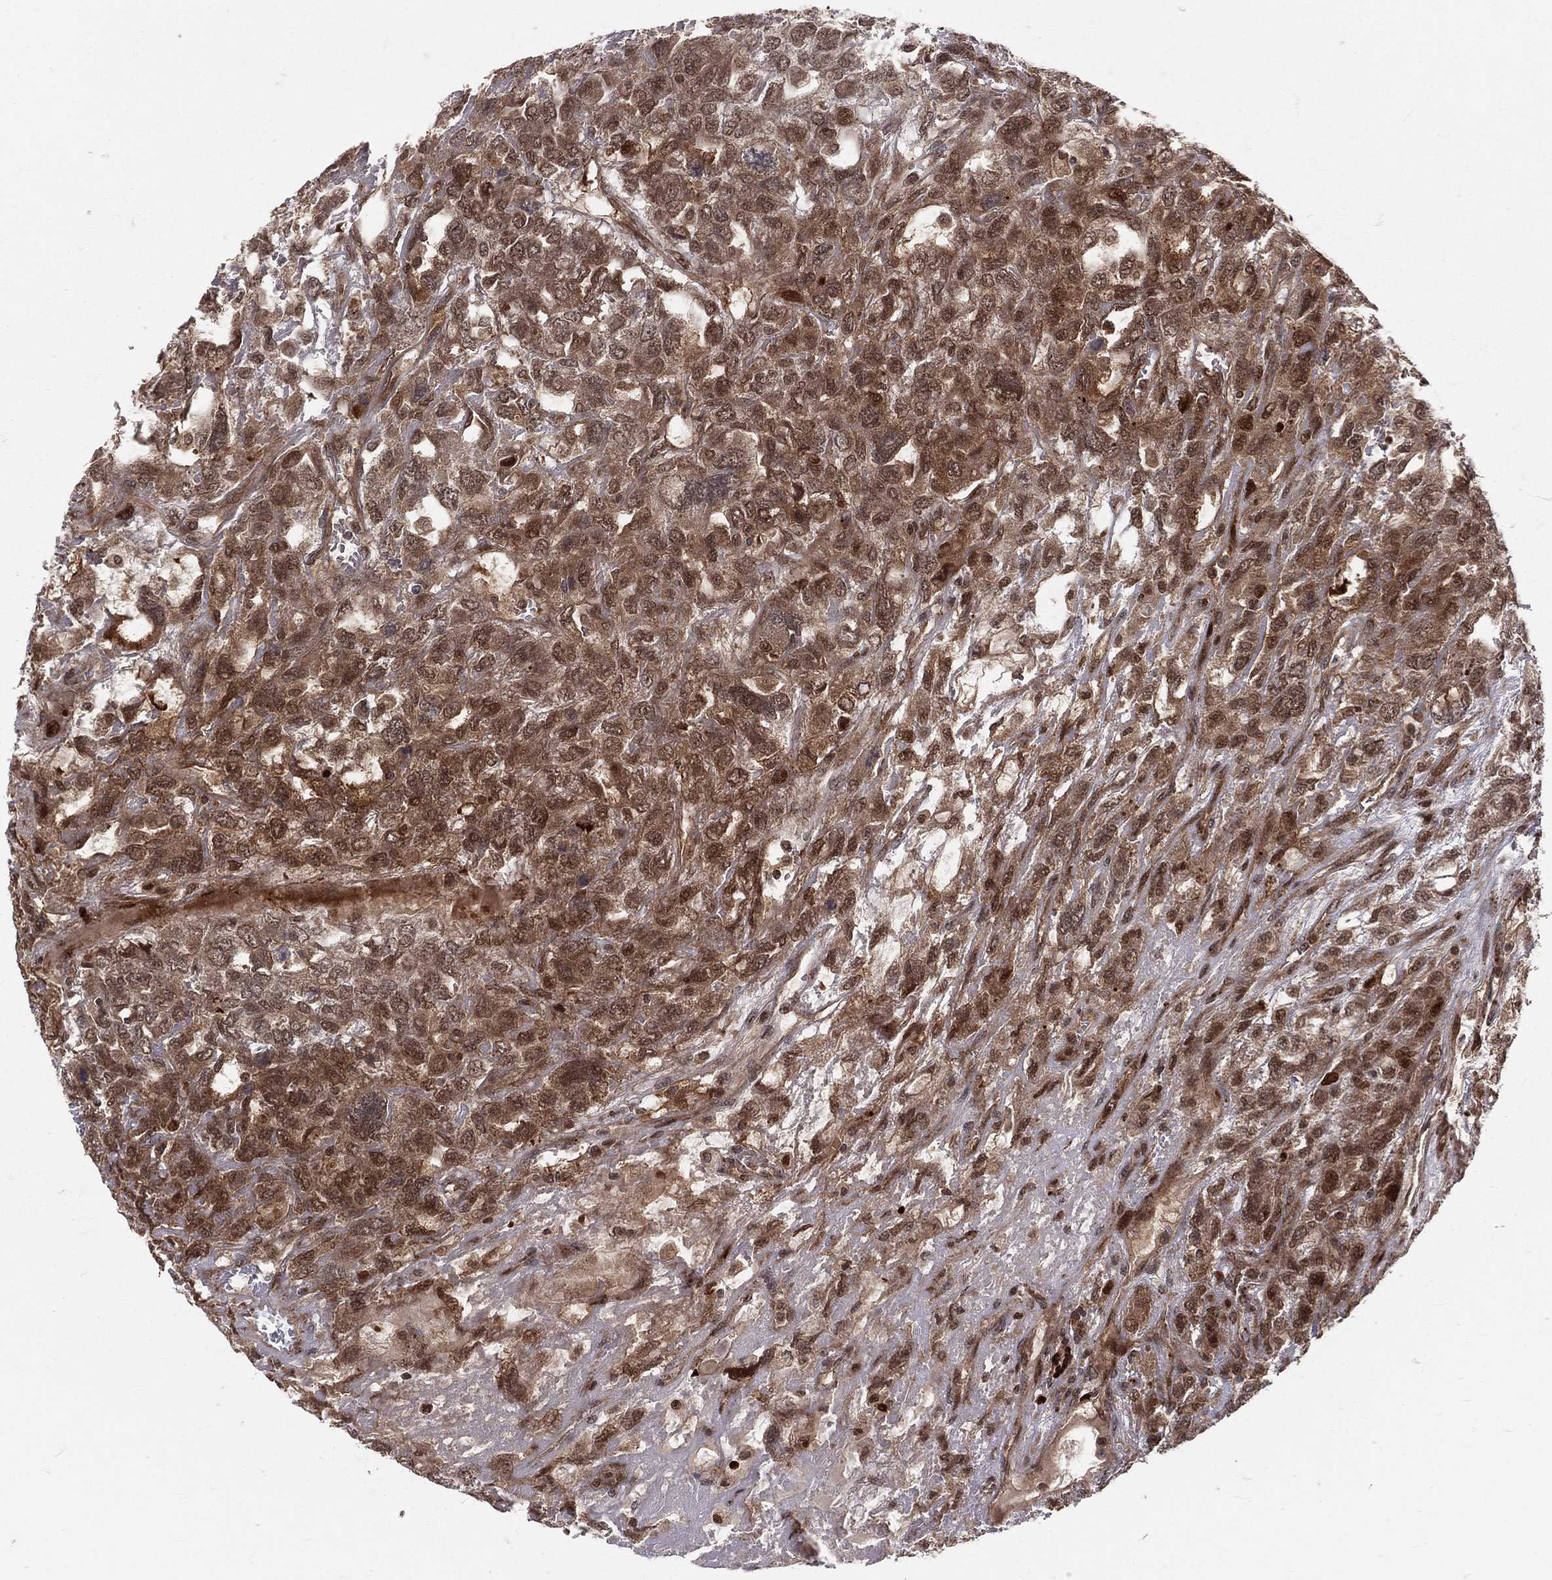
{"staining": {"intensity": "strong", "quantity": ">75%", "location": "cytoplasmic/membranous,nuclear"}, "tissue": "testis cancer", "cell_type": "Tumor cells", "image_type": "cancer", "snomed": [{"axis": "morphology", "description": "Seminoma, NOS"}, {"axis": "topography", "description": "Testis"}], "caption": "Brown immunohistochemical staining in human testis seminoma shows strong cytoplasmic/membranous and nuclear expression in approximately >75% of tumor cells. The protein of interest is stained brown, and the nuclei are stained in blue (DAB (3,3'-diaminobenzidine) IHC with brightfield microscopy, high magnification).", "gene": "MDM2", "patient": {"sex": "male", "age": 52}}